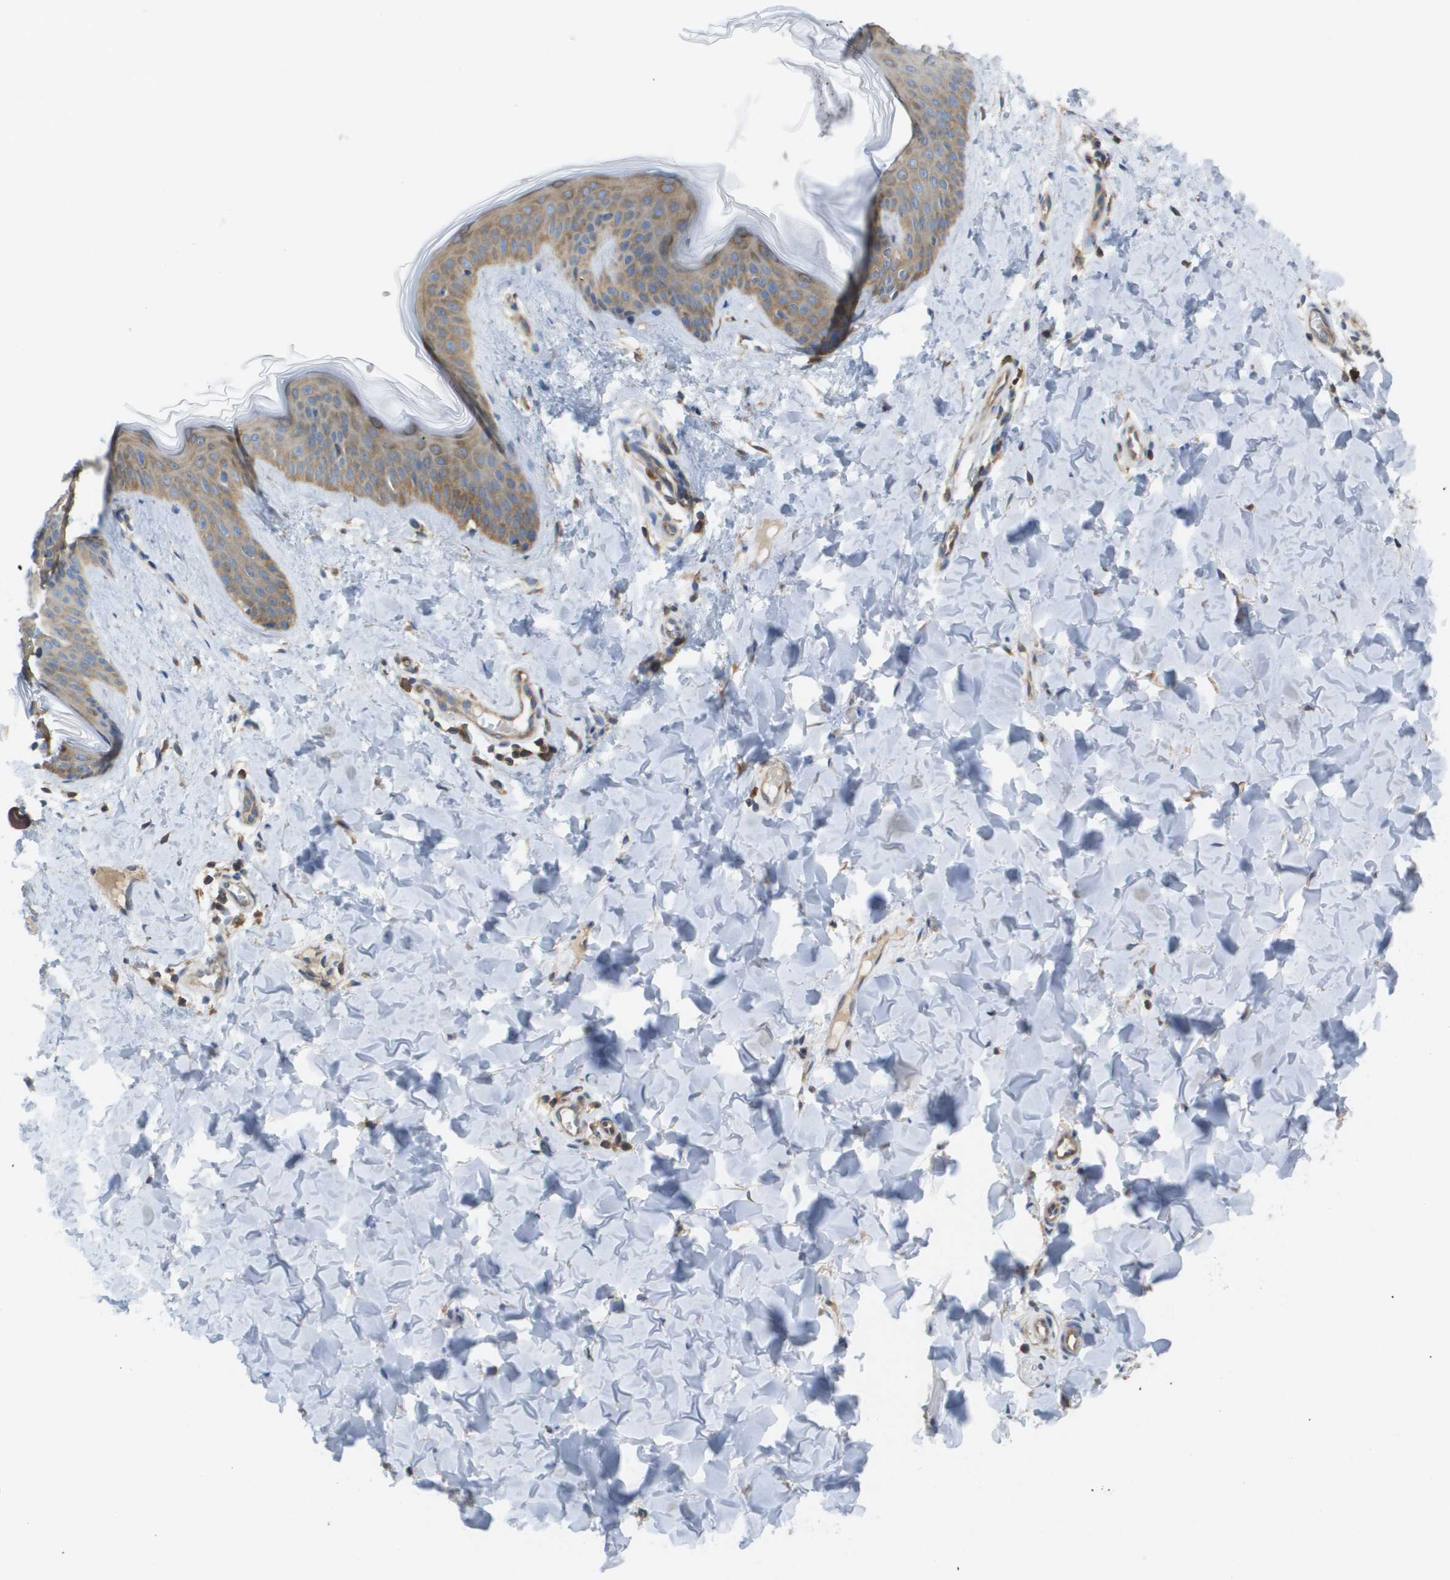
{"staining": {"intensity": "moderate", "quantity": ">75%", "location": "cytoplasmic/membranous"}, "tissue": "skin", "cell_type": "Fibroblasts", "image_type": "normal", "snomed": [{"axis": "morphology", "description": "Normal tissue, NOS"}, {"axis": "topography", "description": "Skin"}], "caption": "Immunohistochemical staining of unremarkable human skin displays medium levels of moderate cytoplasmic/membranous positivity in approximately >75% of fibroblasts.", "gene": "EIF4G2", "patient": {"sex": "female", "age": 17}}